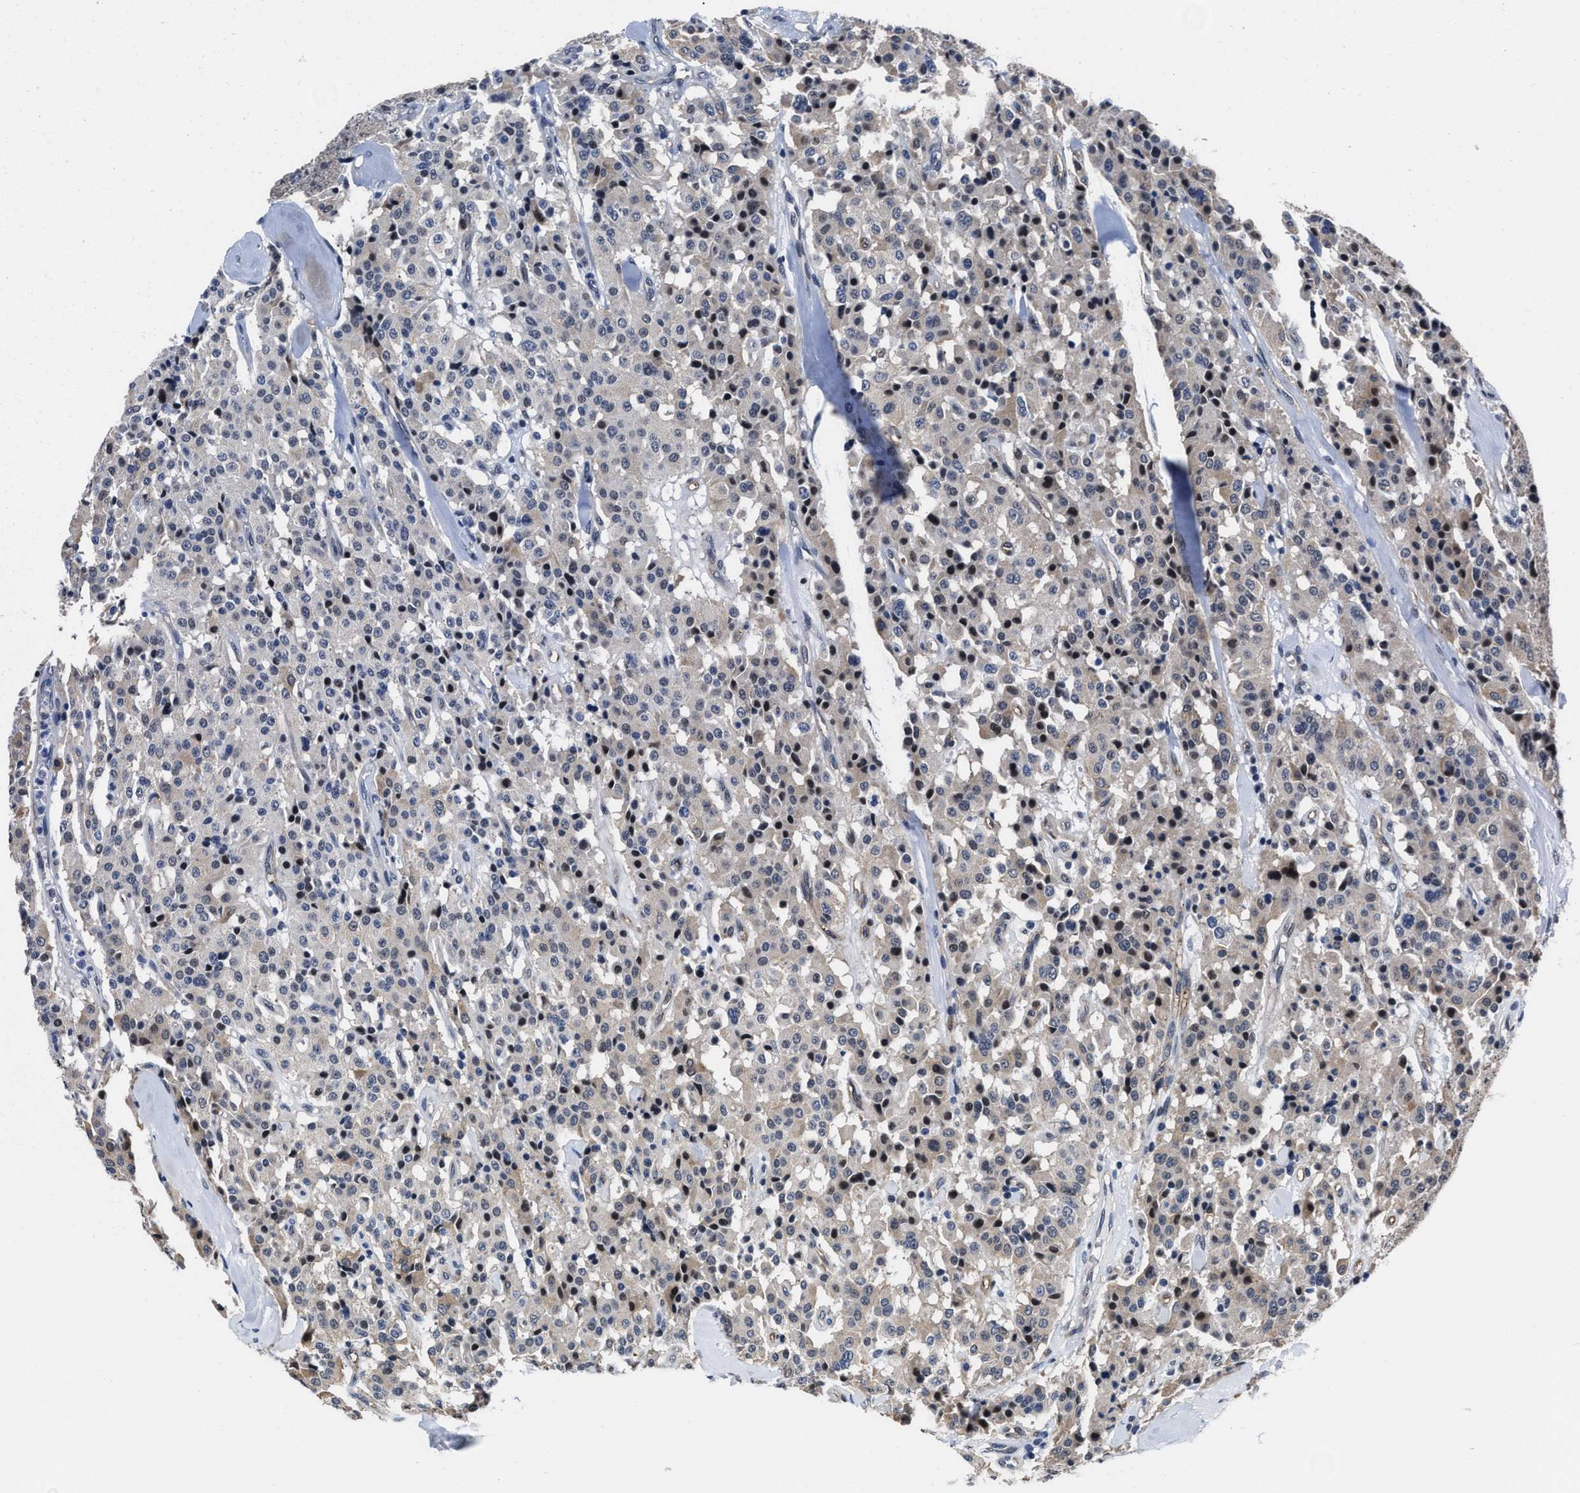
{"staining": {"intensity": "weak", "quantity": "<25%", "location": "cytoplasmic/membranous"}, "tissue": "carcinoid", "cell_type": "Tumor cells", "image_type": "cancer", "snomed": [{"axis": "morphology", "description": "Carcinoid, malignant, NOS"}, {"axis": "topography", "description": "Lung"}], "caption": "Immunohistochemical staining of malignant carcinoid displays no significant positivity in tumor cells.", "gene": "MARCKSL1", "patient": {"sex": "male", "age": 30}}